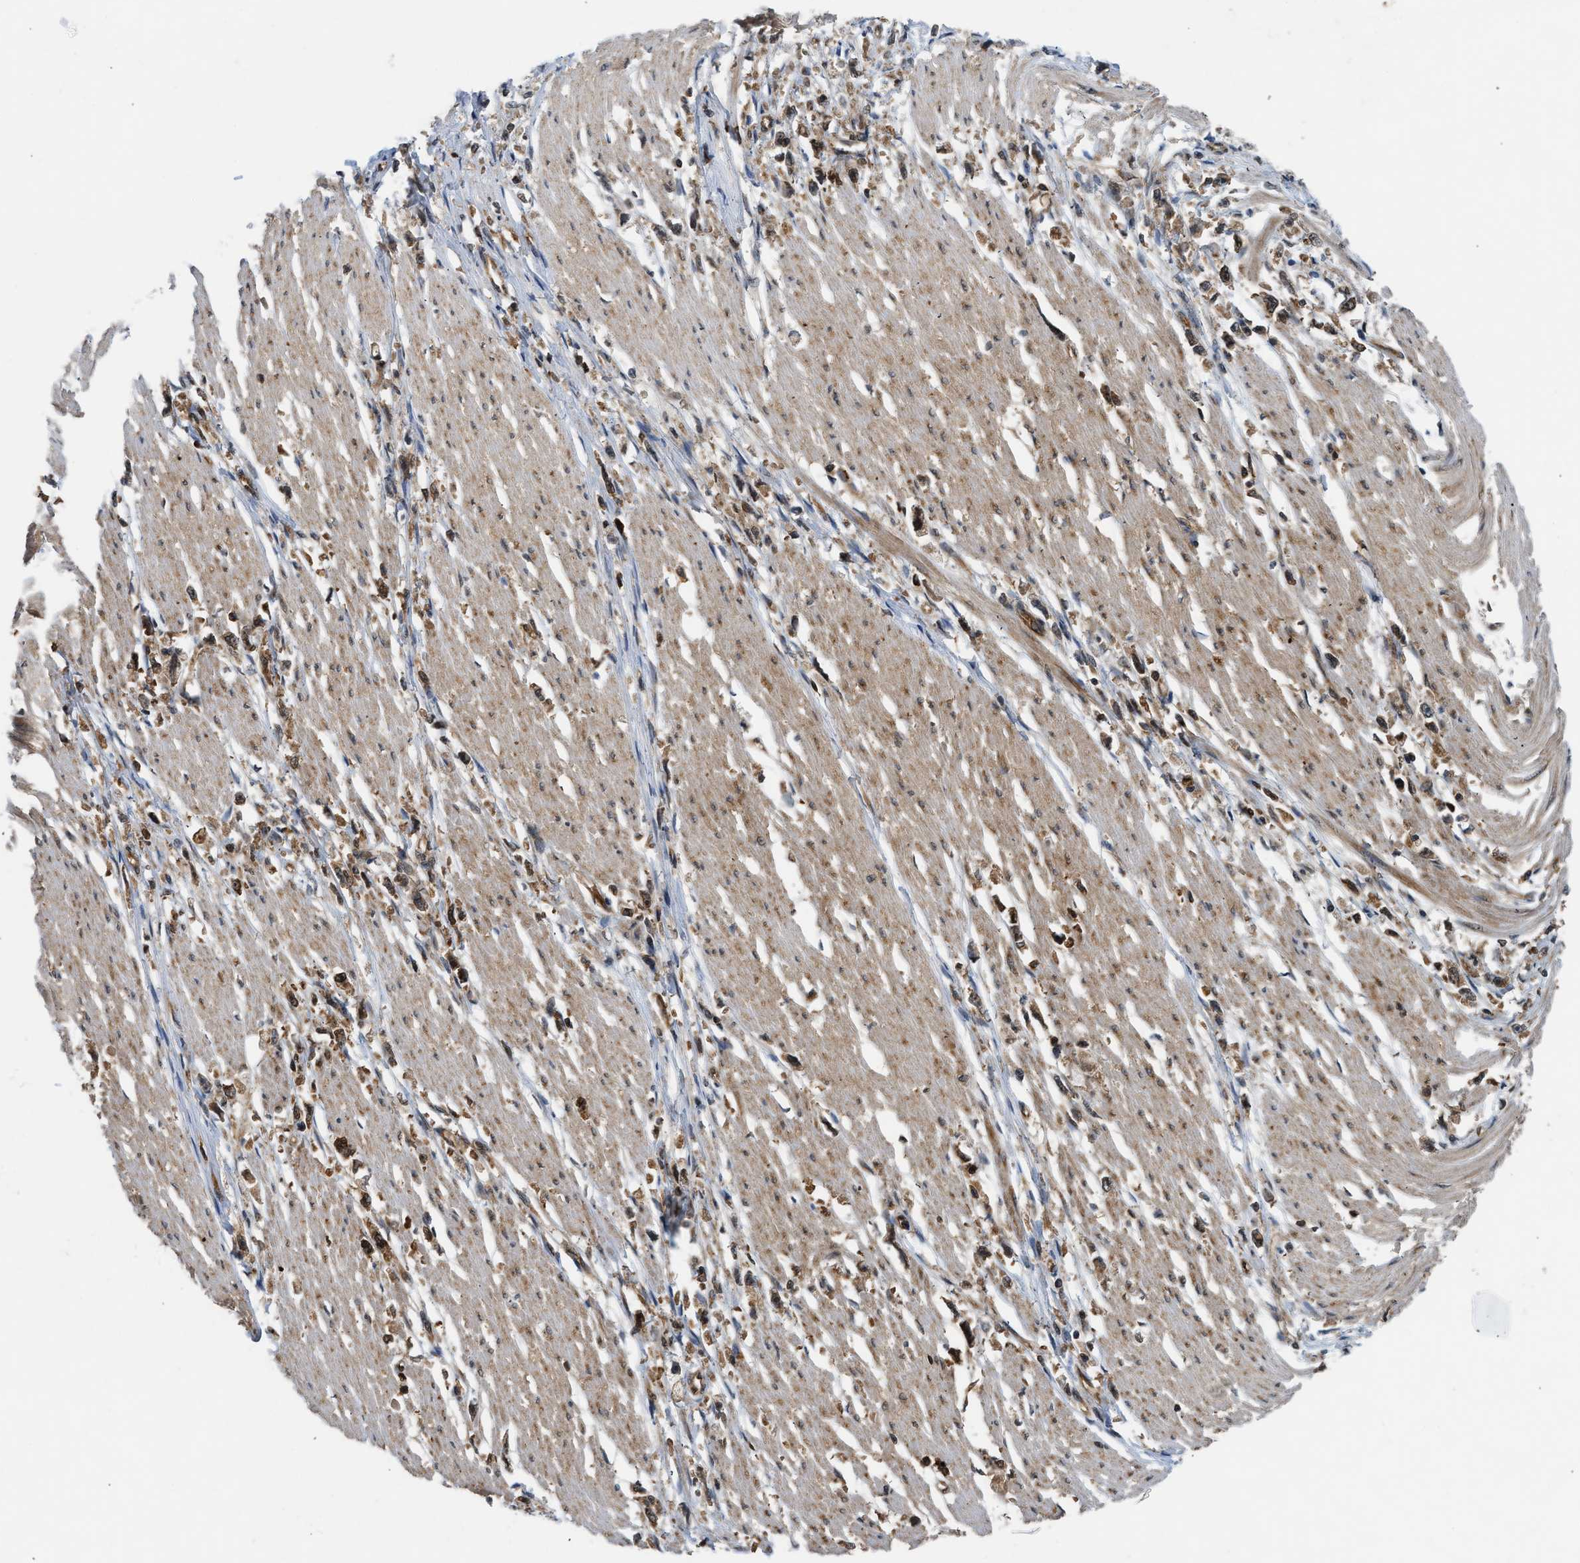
{"staining": {"intensity": "moderate", "quantity": ">75%", "location": "cytoplasmic/membranous,nuclear"}, "tissue": "stomach cancer", "cell_type": "Tumor cells", "image_type": "cancer", "snomed": [{"axis": "morphology", "description": "Adenocarcinoma, NOS"}, {"axis": "topography", "description": "Stomach"}], "caption": "Protein staining by immunohistochemistry exhibits moderate cytoplasmic/membranous and nuclear positivity in approximately >75% of tumor cells in stomach cancer.", "gene": "OXSR1", "patient": {"sex": "female", "age": 59}}